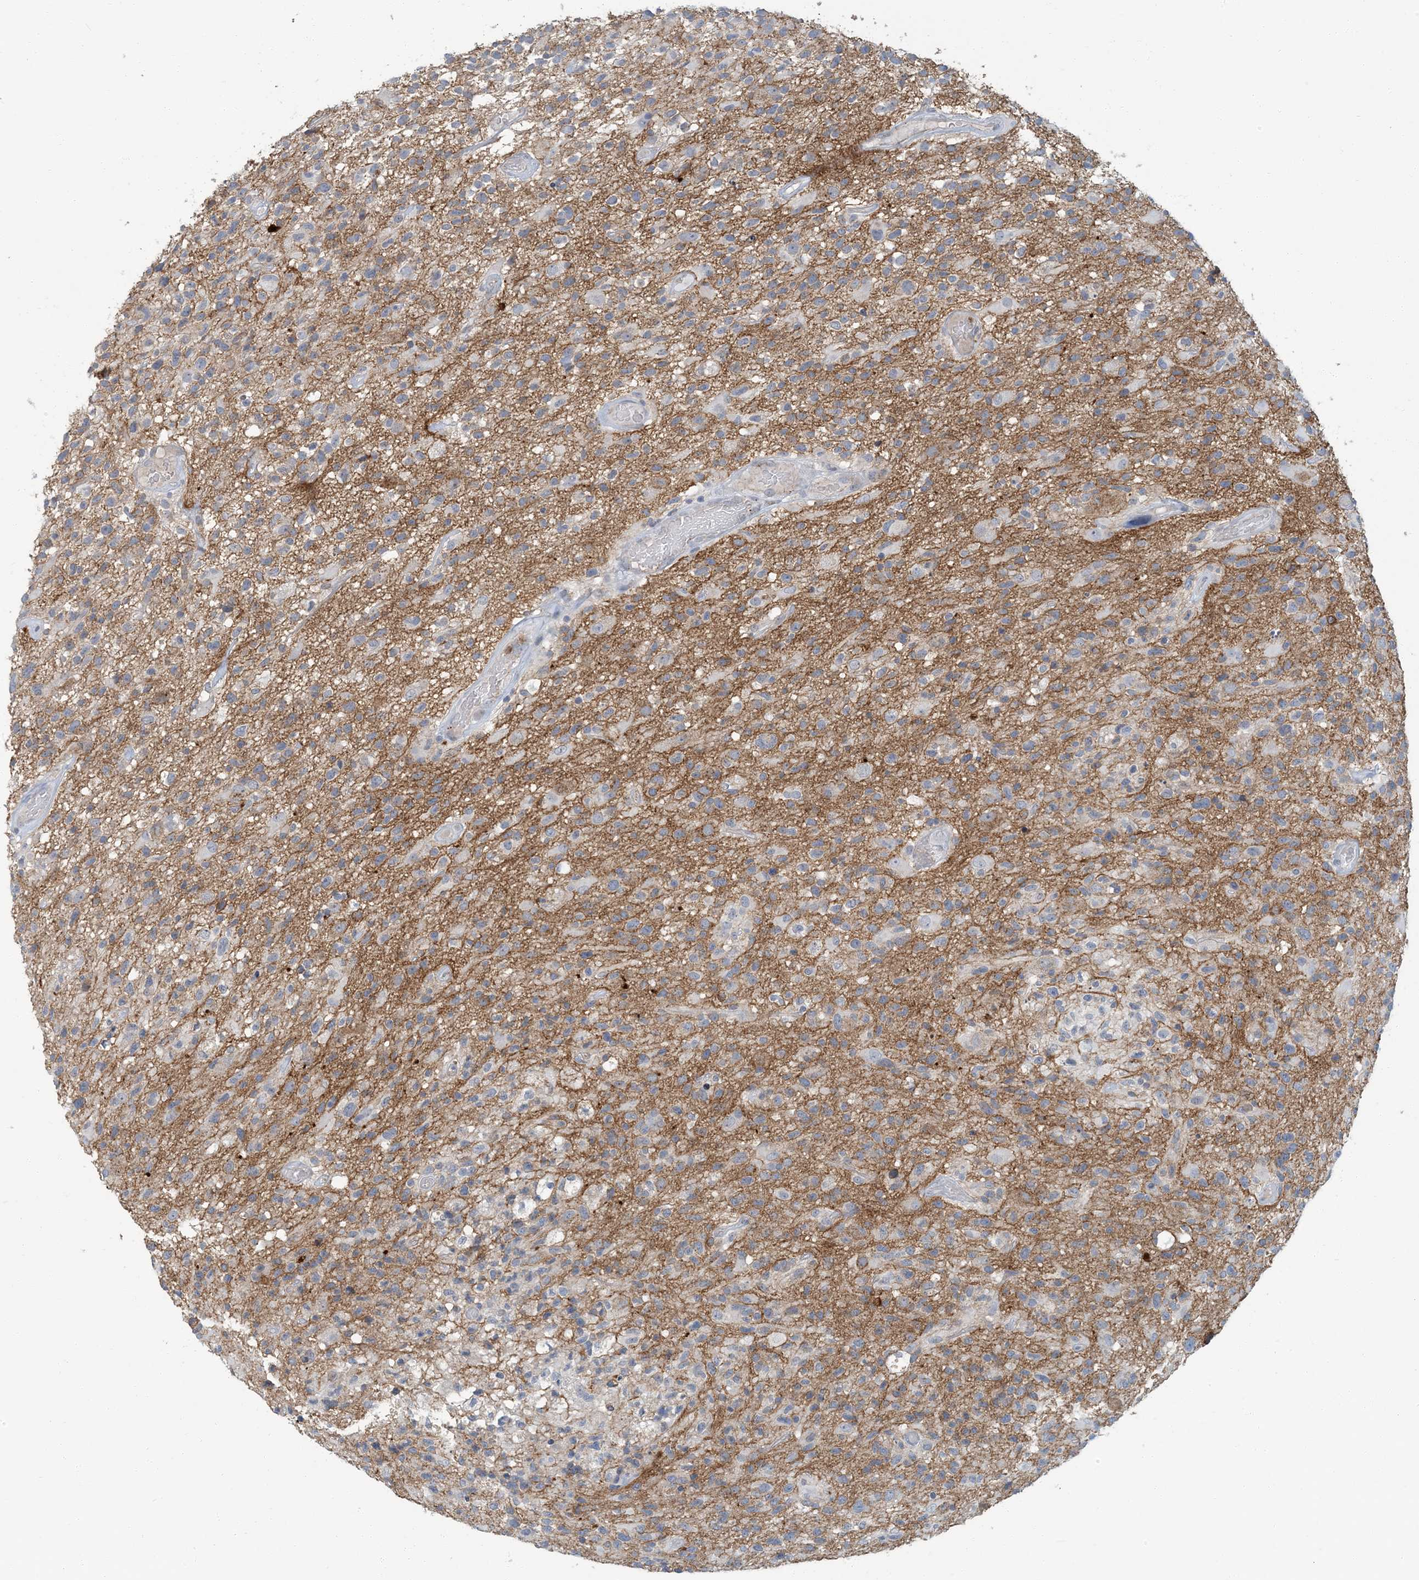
{"staining": {"intensity": "negative", "quantity": "none", "location": "none"}, "tissue": "glioma", "cell_type": "Tumor cells", "image_type": "cancer", "snomed": [{"axis": "morphology", "description": "Glioma, malignant, High grade"}, {"axis": "morphology", "description": "Glioblastoma, NOS"}, {"axis": "topography", "description": "Brain"}], "caption": "Protein analysis of glioma demonstrates no significant expression in tumor cells.", "gene": "EPHA4", "patient": {"sex": "male", "age": 60}}